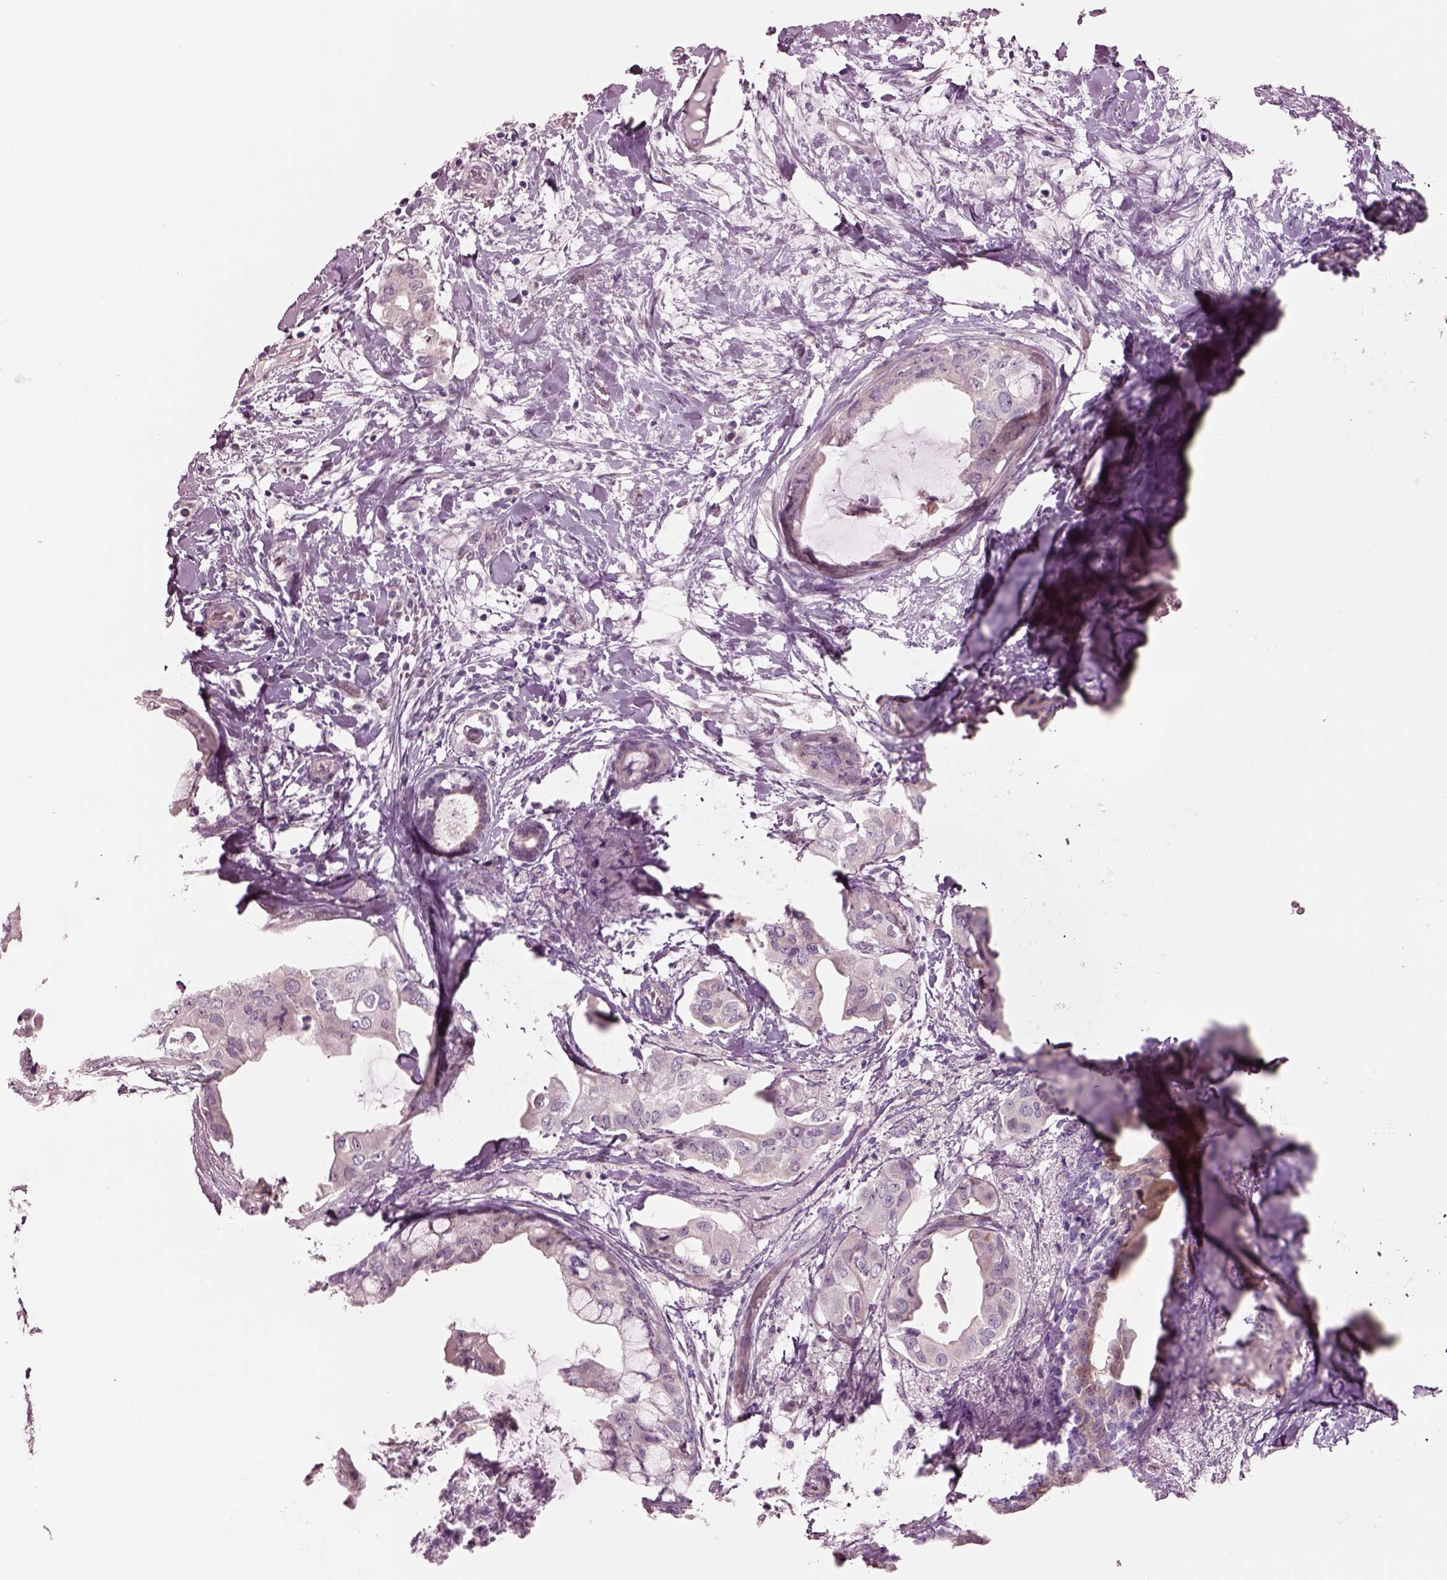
{"staining": {"intensity": "negative", "quantity": "none", "location": "none"}, "tissue": "breast cancer", "cell_type": "Tumor cells", "image_type": "cancer", "snomed": [{"axis": "morphology", "description": "Normal tissue, NOS"}, {"axis": "morphology", "description": "Duct carcinoma"}, {"axis": "topography", "description": "Breast"}], "caption": "Breast cancer (infiltrating ductal carcinoma) was stained to show a protein in brown. There is no significant expression in tumor cells.", "gene": "SCML2", "patient": {"sex": "female", "age": 40}}